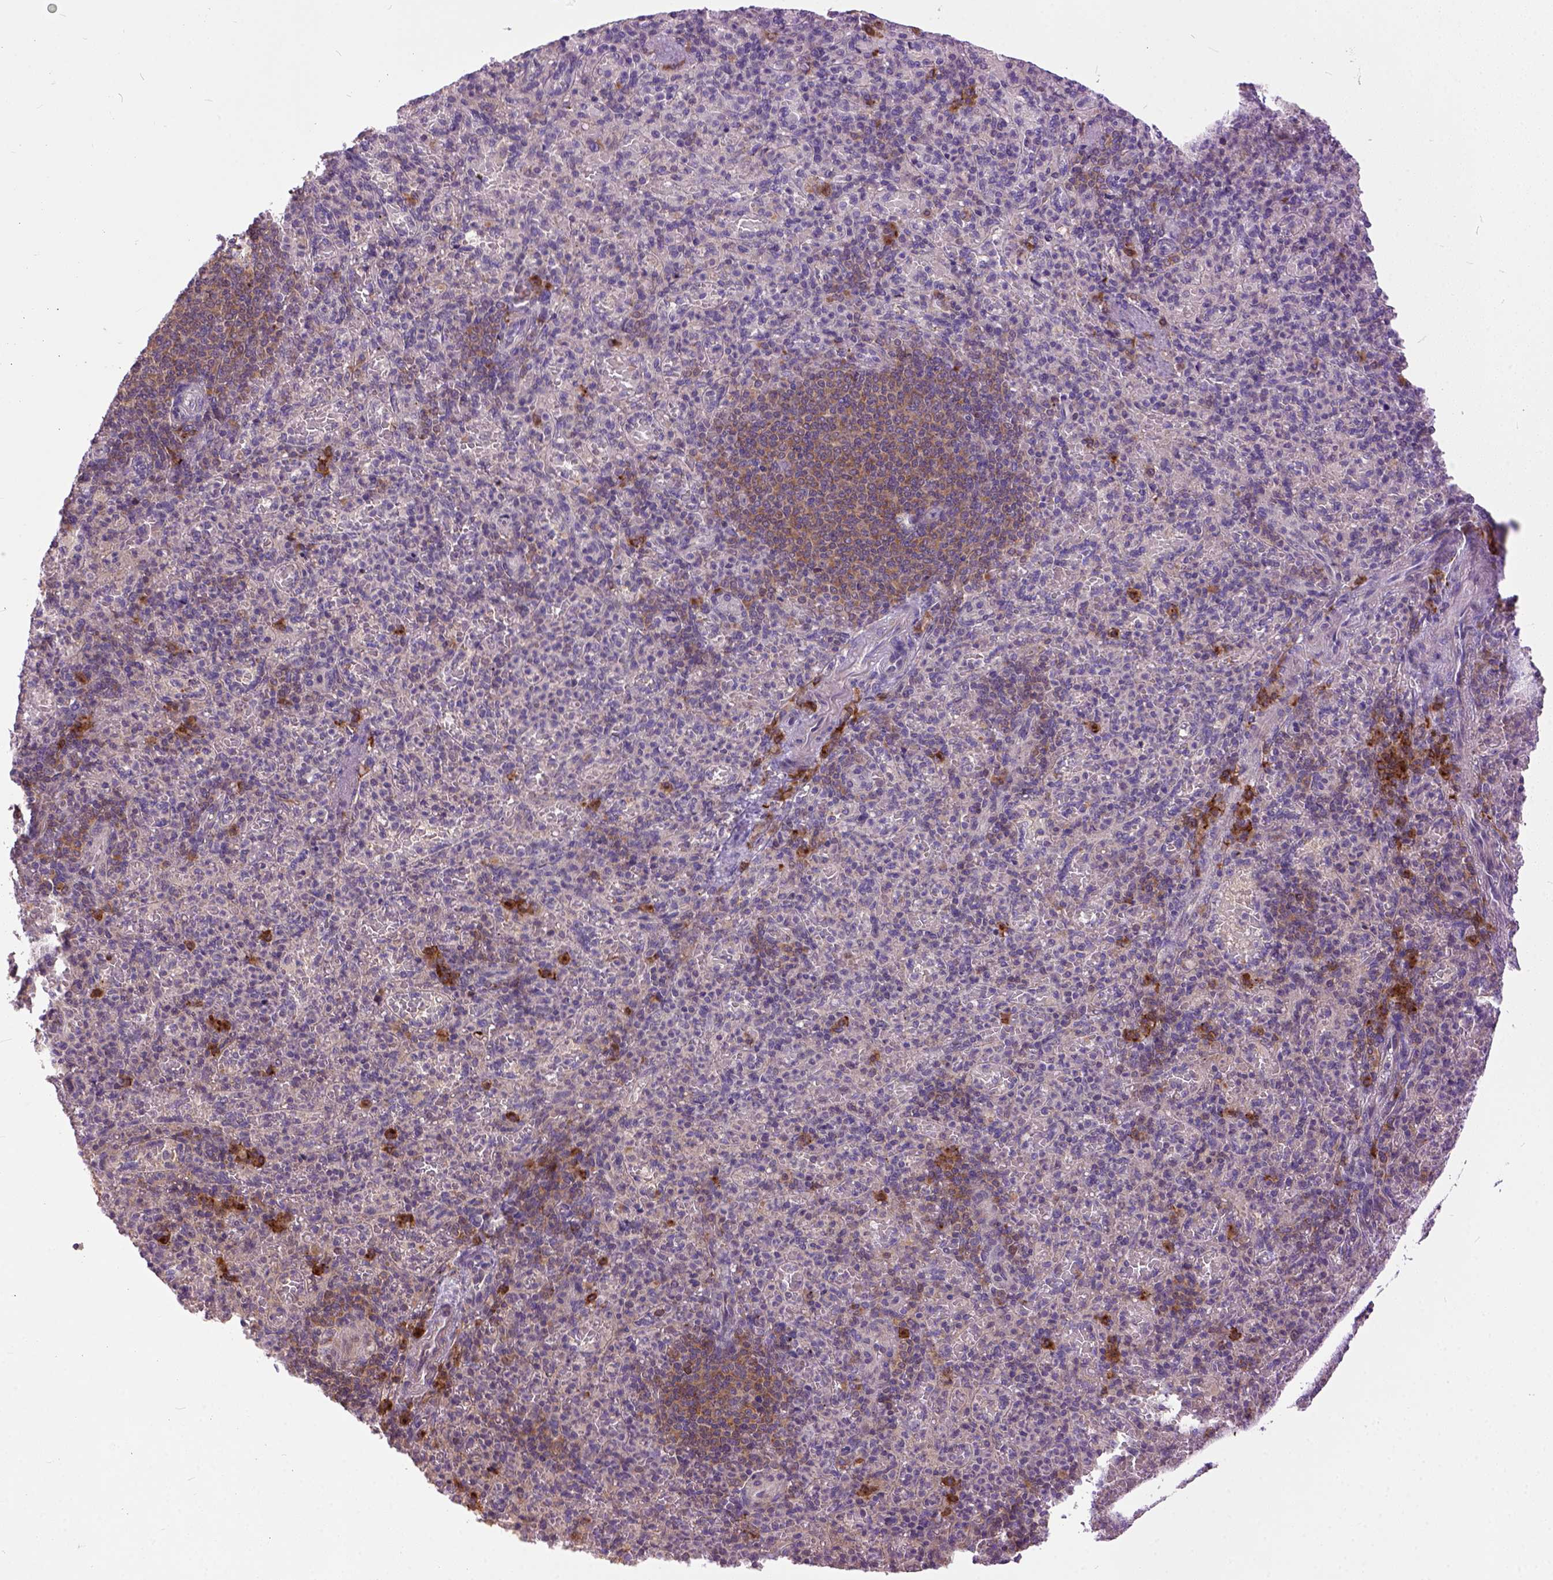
{"staining": {"intensity": "strong", "quantity": "<25%", "location": "cytoplasmic/membranous"}, "tissue": "spleen", "cell_type": "Cells in red pulp", "image_type": "normal", "snomed": [{"axis": "morphology", "description": "Normal tissue, NOS"}, {"axis": "topography", "description": "Spleen"}], "caption": "This micrograph displays immunohistochemistry (IHC) staining of benign spleen, with medium strong cytoplasmic/membranous expression in about <25% of cells in red pulp.", "gene": "CPNE1", "patient": {"sex": "female", "age": 74}}